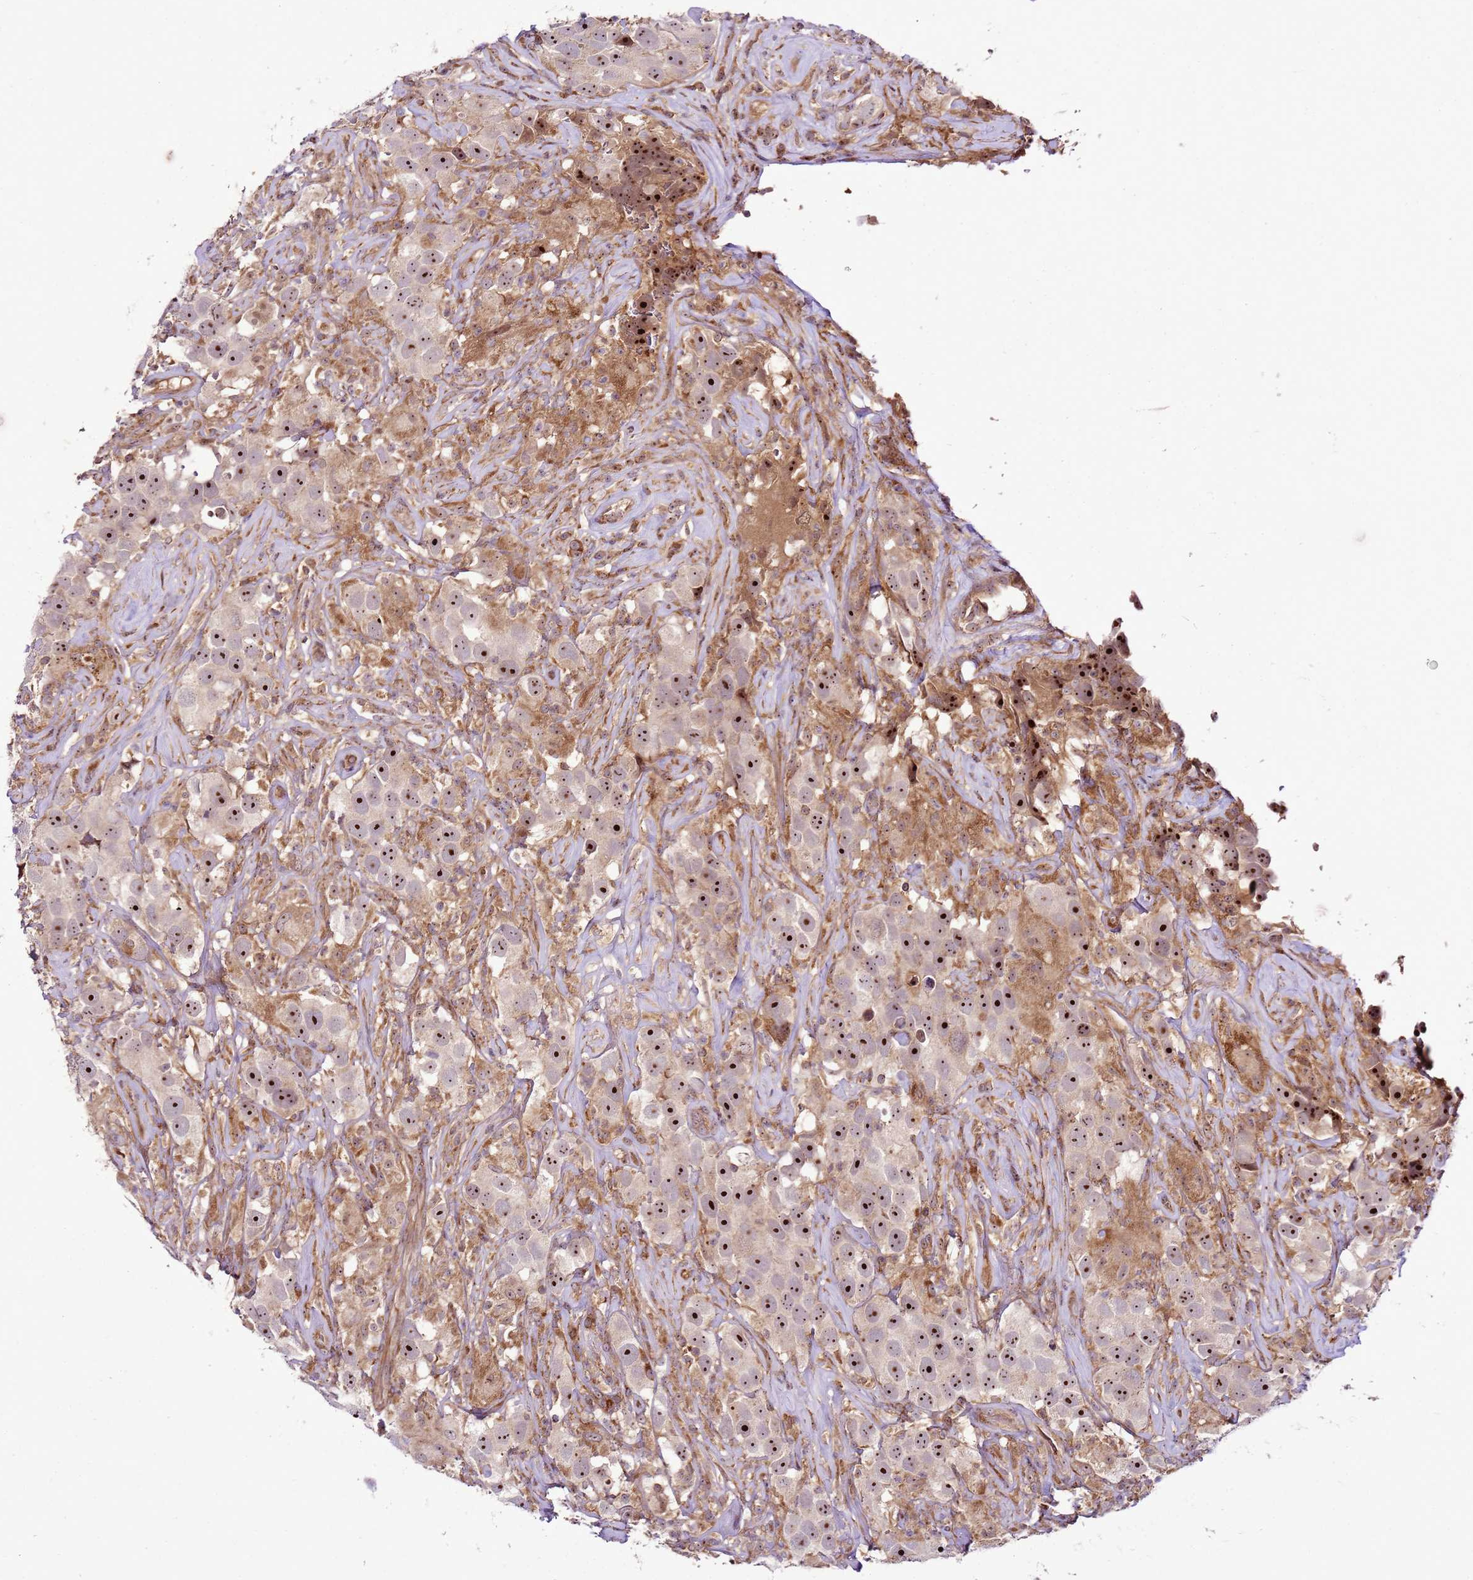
{"staining": {"intensity": "strong", "quantity": ">75%", "location": "nuclear"}, "tissue": "testis cancer", "cell_type": "Tumor cells", "image_type": "cancer", "snomed": [{"axis": "morphology", "description": "Seminoma, NOS"}, {"axis": "topography", "description": "Testis"}], "caption": "Immunohistochemical staining of testis cancer (seminoma) shows high levels of strong nuclear expression in about >75% of tumor cells.", "gene": "RASA3", "patient": {"sex": "male", "age": 49}}